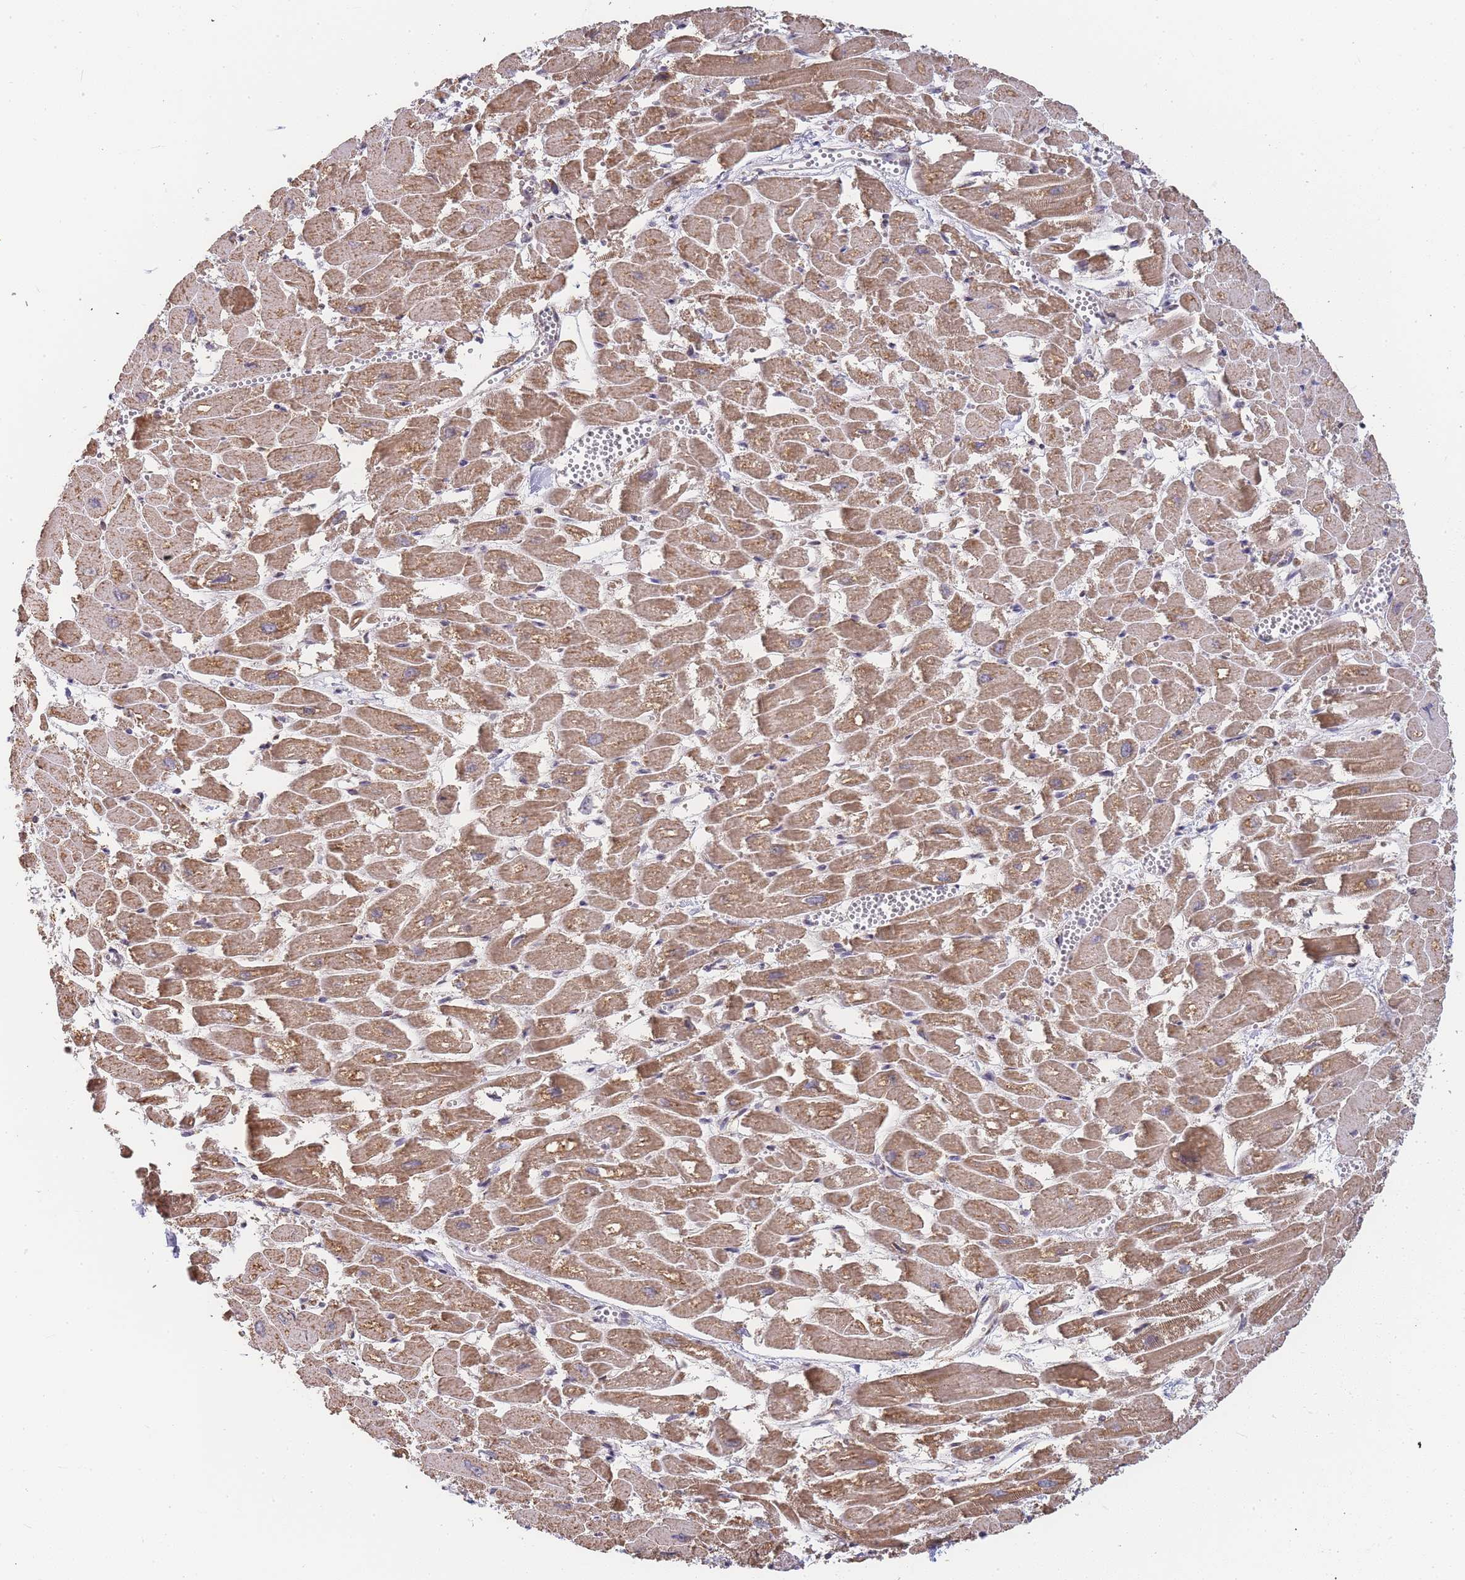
{"staining": {"intensity": "moderate", "quantity": ">75%", "location": "cytoplasmic/membranous"}, "tissue": "heart muscle", "cell_type": "Cardiomyocytes", "image_type": "normal", "snomed": [{"axis": "morphology", "description": "Normal tissue, NOS"}, {"axis": "topography", "description": "Heart"}], "caption": "Immunohistochemical staining of normal heart muscle demonstrates medium levels of moderate cytoplasmic/membranous positivity in about >75% of cardiomyocytes.", "gene": "ADCY9", "patient": {"sex": "male", "age": 54}}